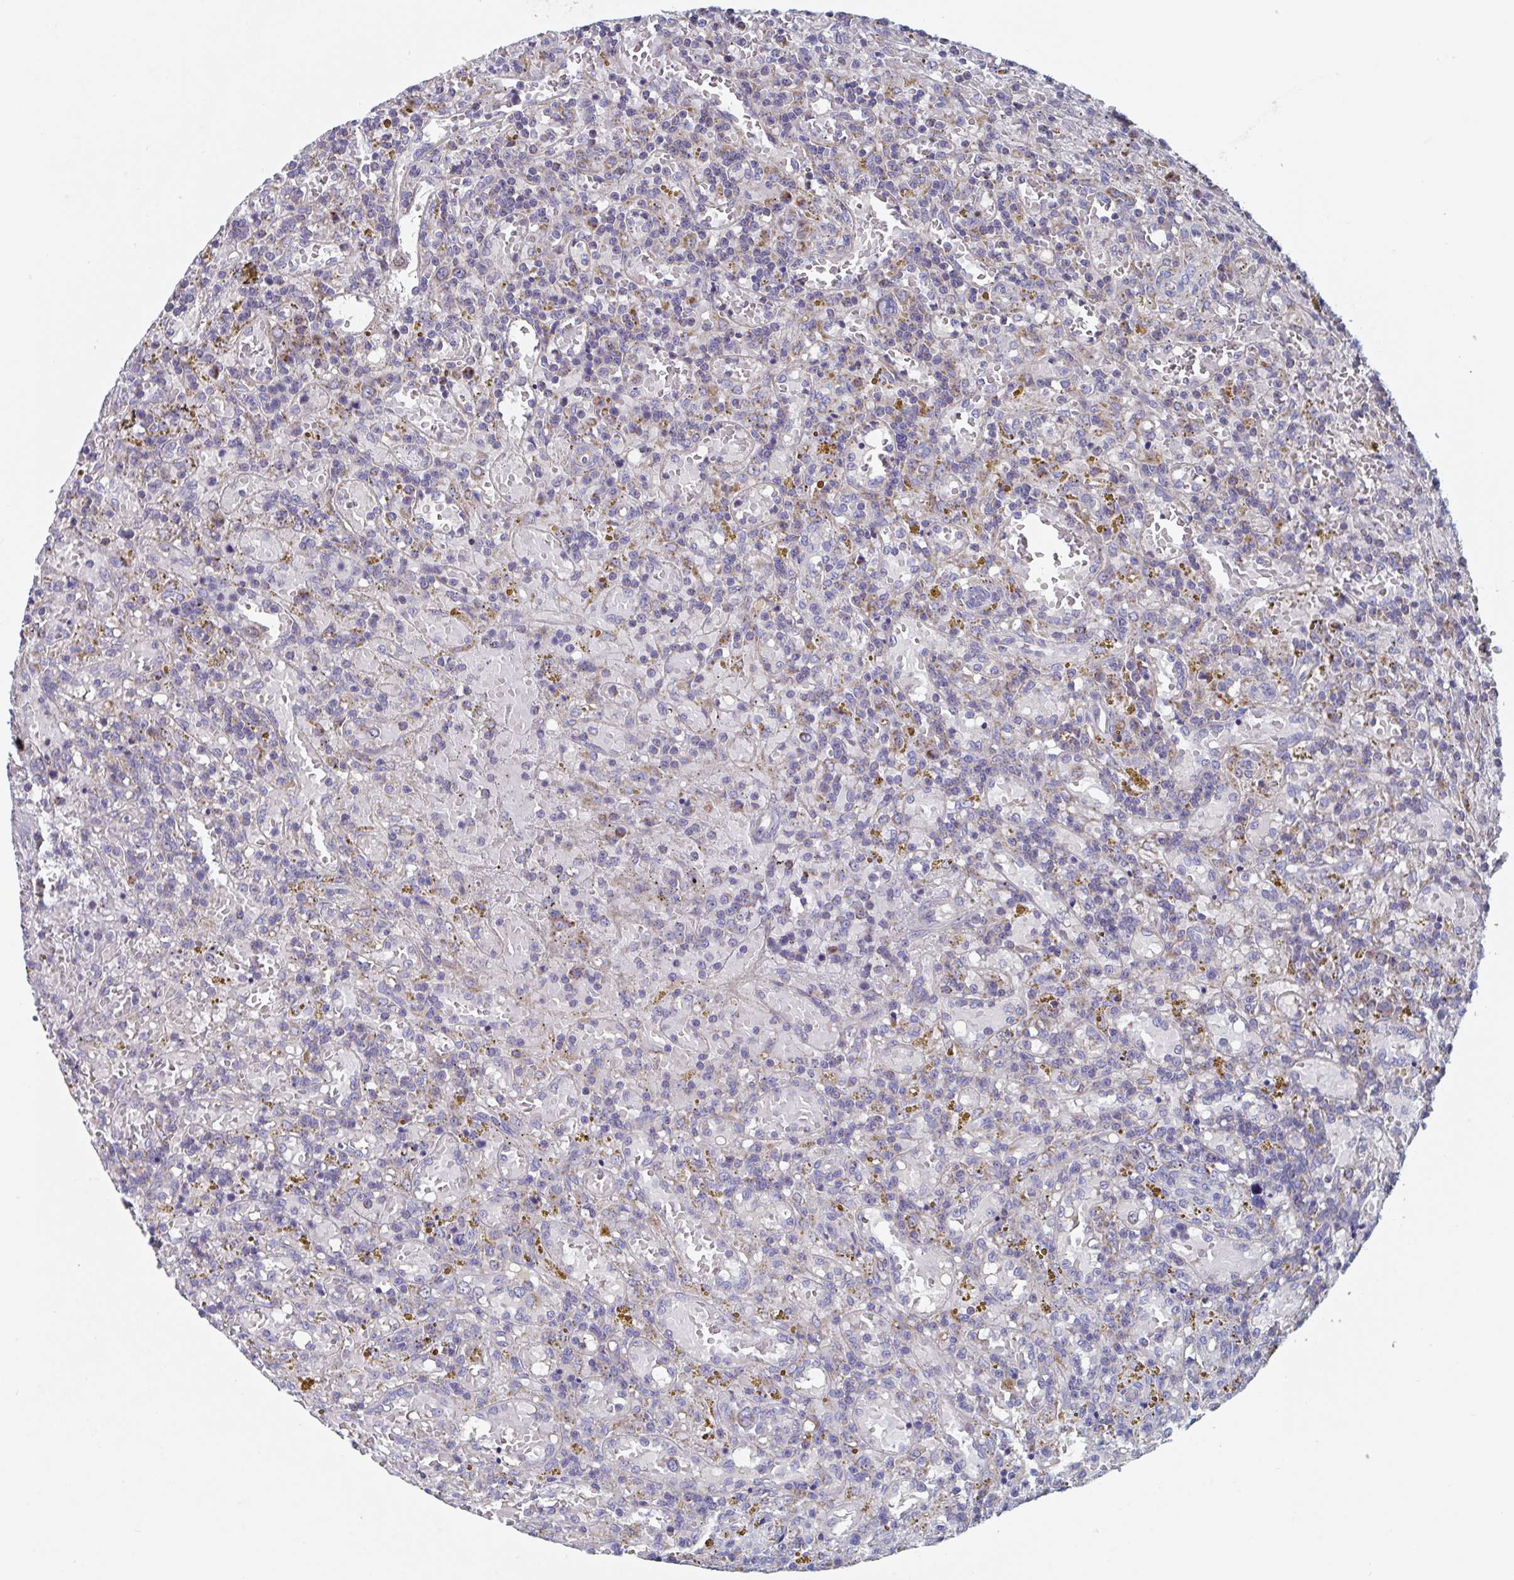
{"staining": {"intensity": "negative", "quantity": "none", "location": "none"}, "tissue": "lymphoma", "cell_type": "Tumor cells", "image_type": "cancer", "snomed": [{"axis": "morphology", "description": "Malignant lymphoma, non-Hodgkin's type, Low grade"}, {"axis": "topography", "description": "Spleen"}], "caption": "This histopathology image is of low-grade malignant lymphoma, non-Hodgkin's type stained with IHC to label a protein in brown with the nuclei are counter-stained blue. There is no positivity in tumor cells. (DAB IHC, high magnification).", "gene": "MRPL53", "patient": {"sex": "female", "age": 65}}